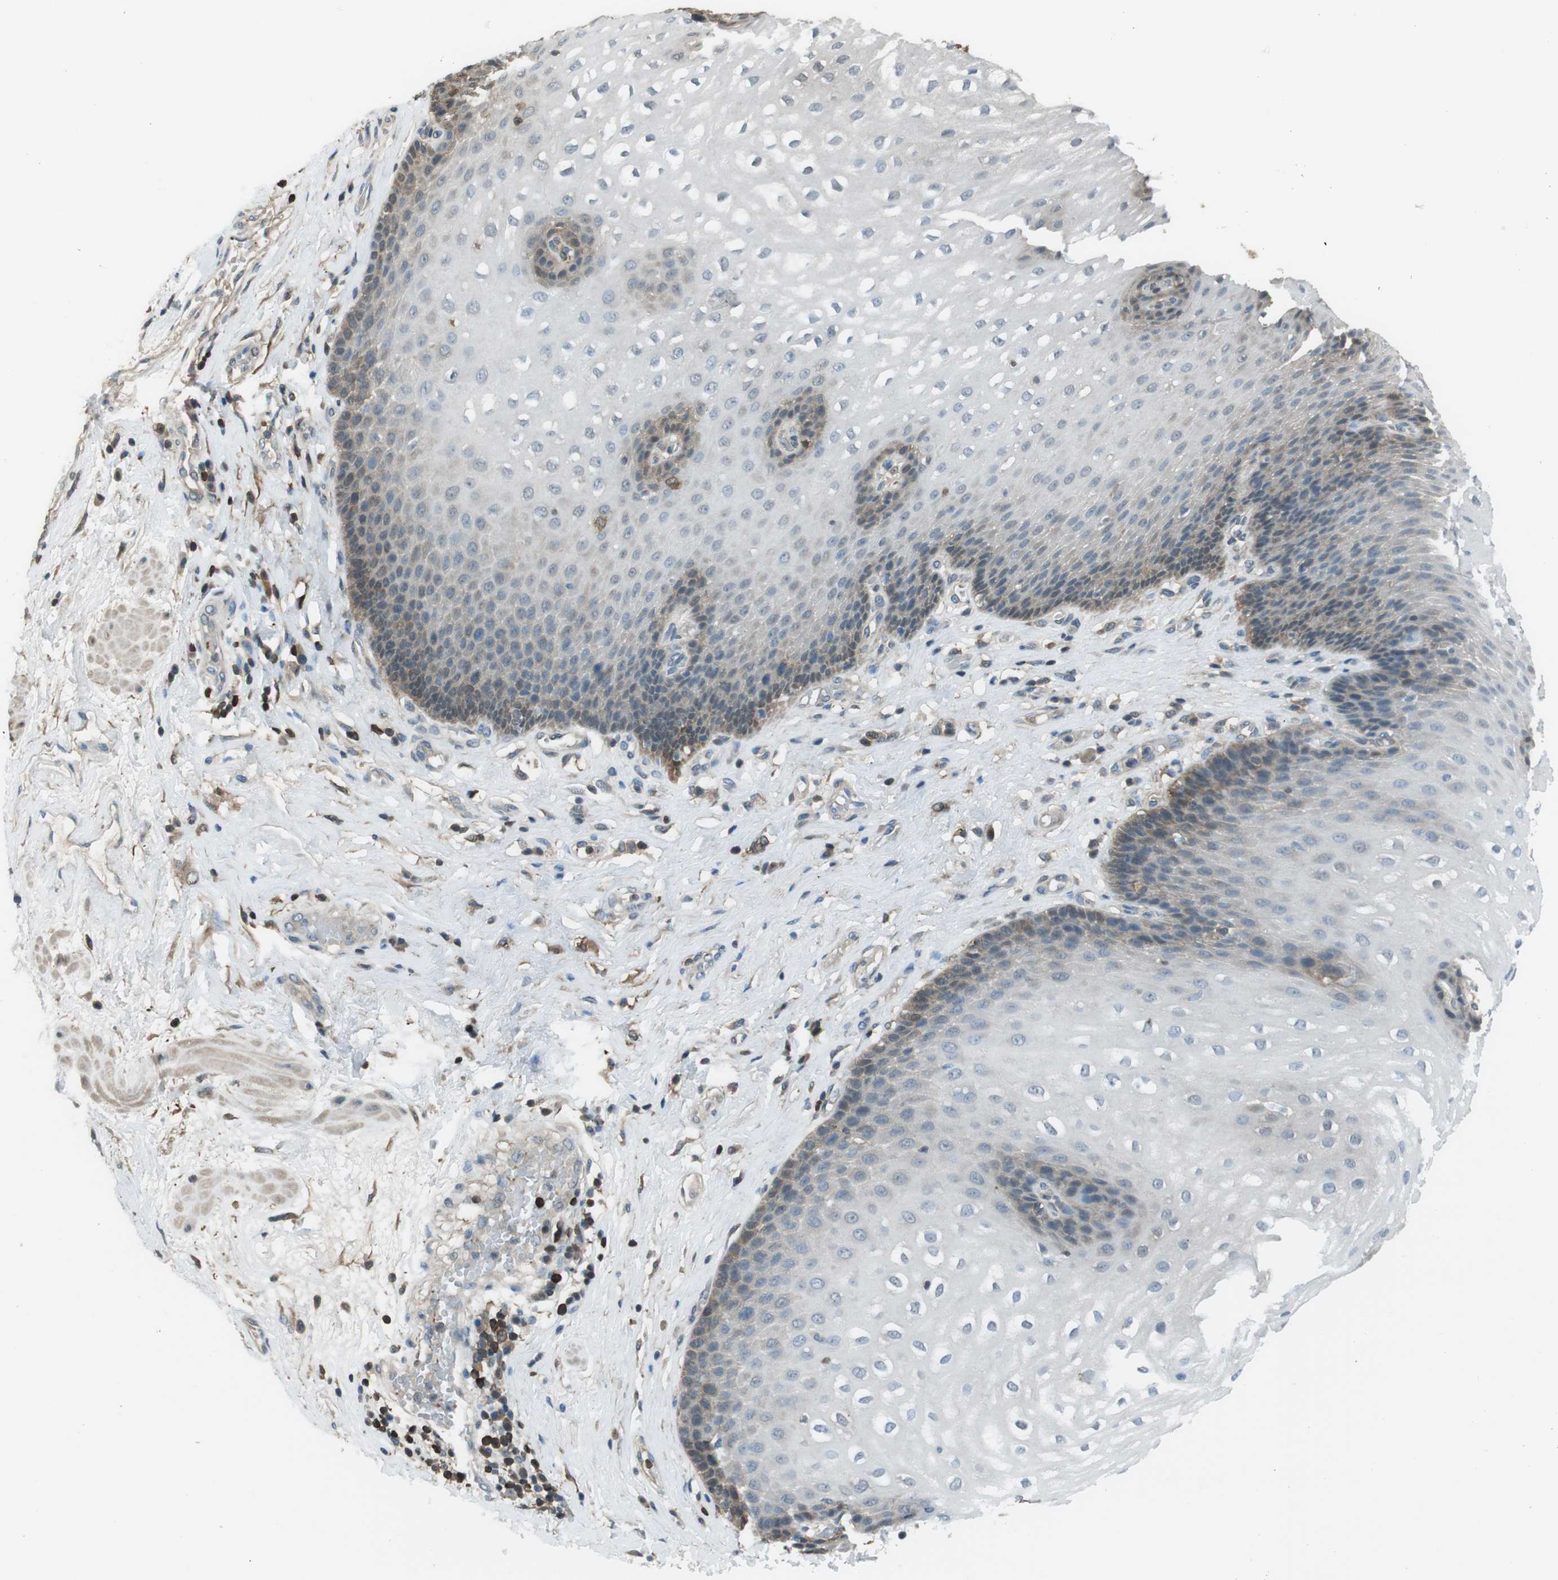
{"staining": {"intensity": "weak", "quantity": "25%-75%", "location": "cytoplasmic/membranous"}, "tissue": "esophagus", "cell_type": "Squamous epithelial cells", "image_type": "normal", "snomed": [{"axis": "morphology", "description": "Normal tissue, NOS"}, {"axis": "topography", "description": "Esophagus"}], "caption": "This micrograph shows immunohistochemistry staining of unremarkable esophagus, with low weak cytoplasmic/membranous expression in about 25%-75% of squamous epithelial cells.", "gene": "TWSG1", "patient": {"sex": "male", "age": 48}}